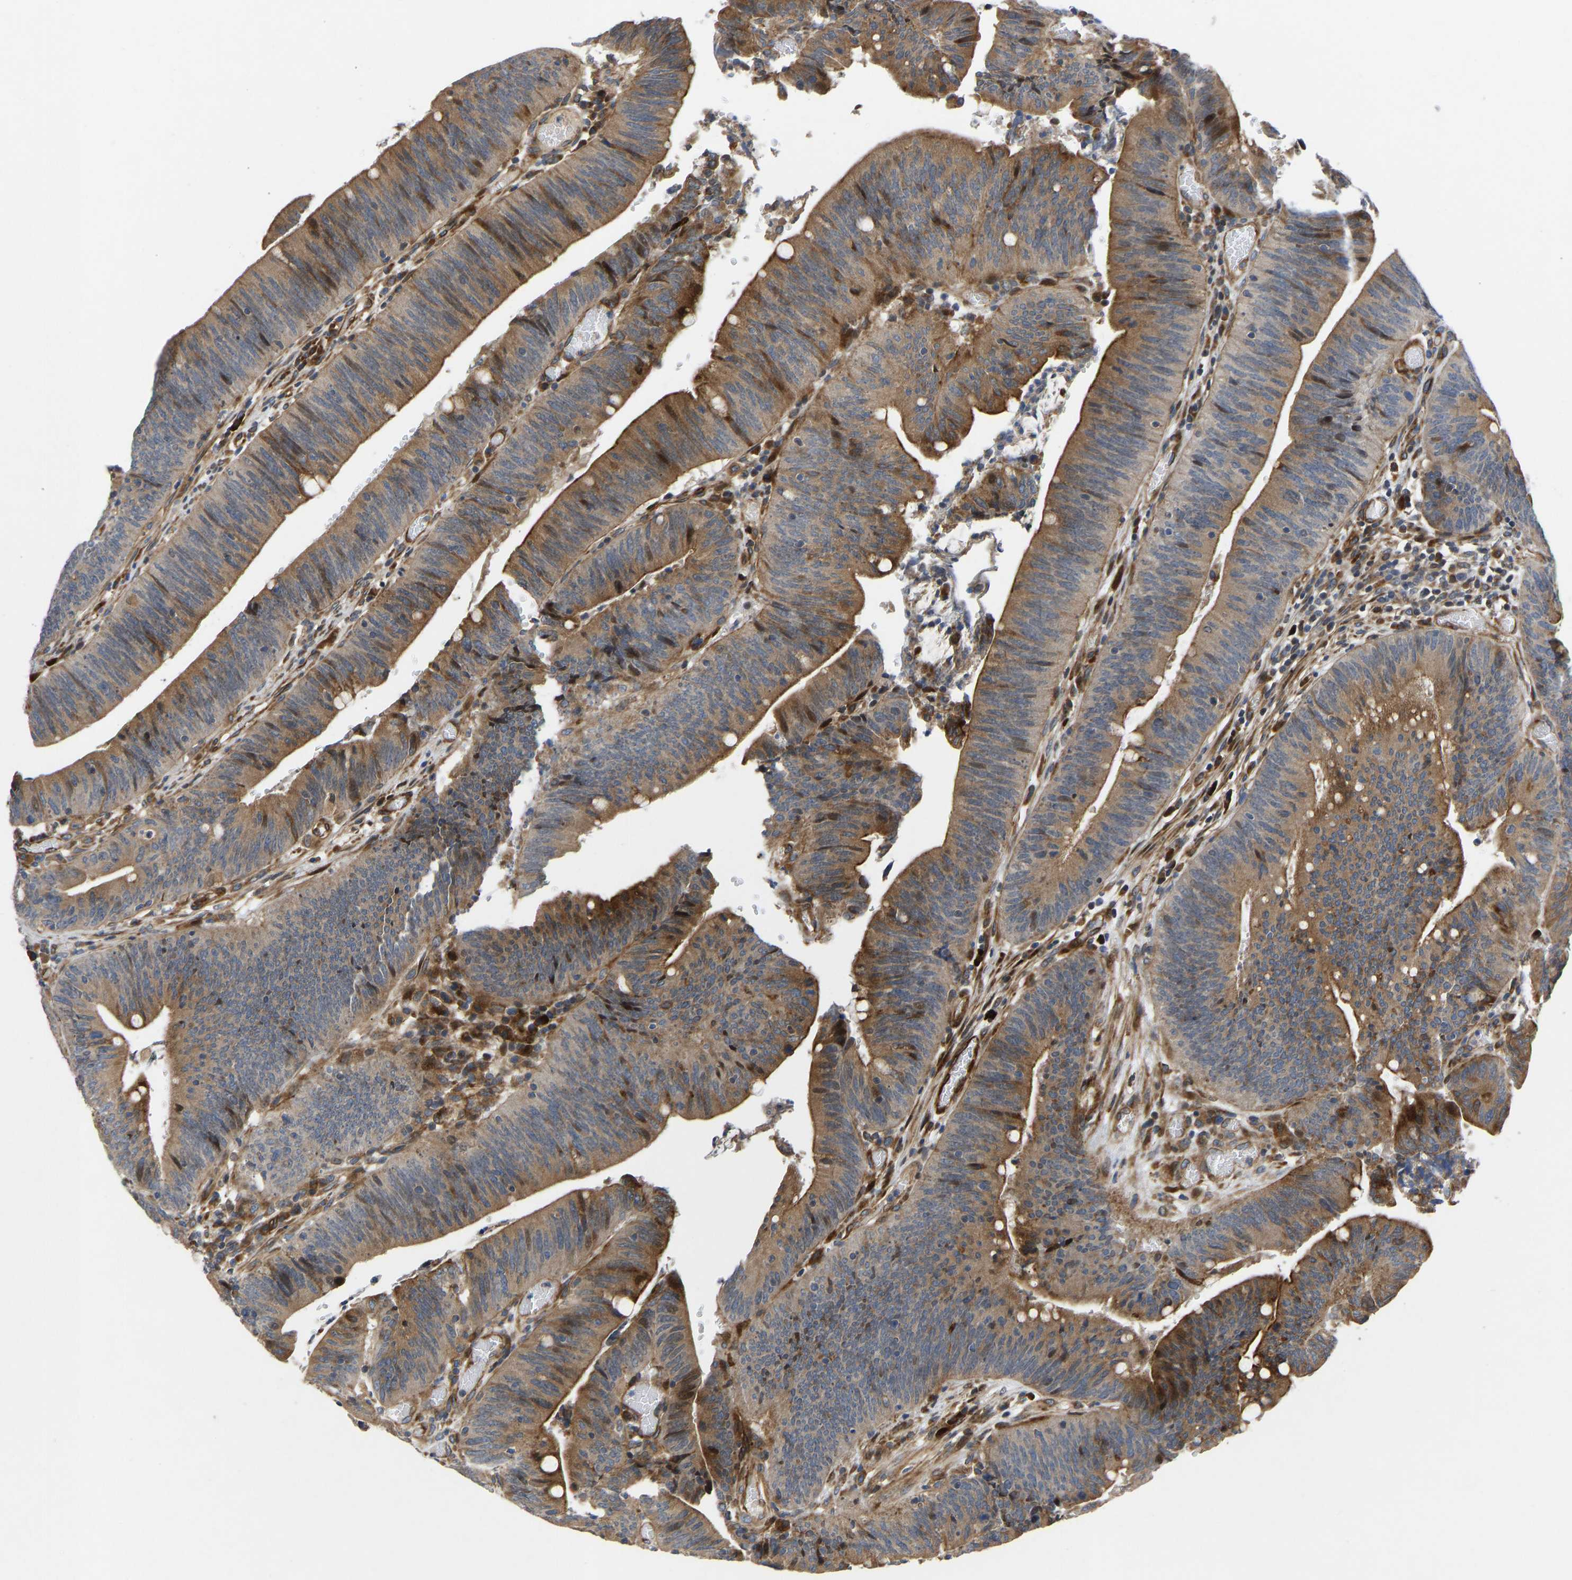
{"staining": {"intensity": "moderate", "quantity": ">75%", "location": "cytoplasmic/membranous"}, "tissue": "colorectal cancer", "cell_type": "Tumor cells", "image_type": "cancer", "snomed": [{"axis": "morphology", "description": "Normal tissue, NOS"}, {"axis": "morphology", "description": "Adenocarcinoma, NOS"}, {"axis": "topography", "description": "Rectum"}], "caption": "The immunohistochemical stain shows moderate cytoplasmic/membranous staining in tumor cells of adenocarcinoma (colorectal) tissue. (DAB IHC with brightfield microscopy, high magnification).", "gene": "TMEM38B", "patient": {"sex": "female", "age": 66}}